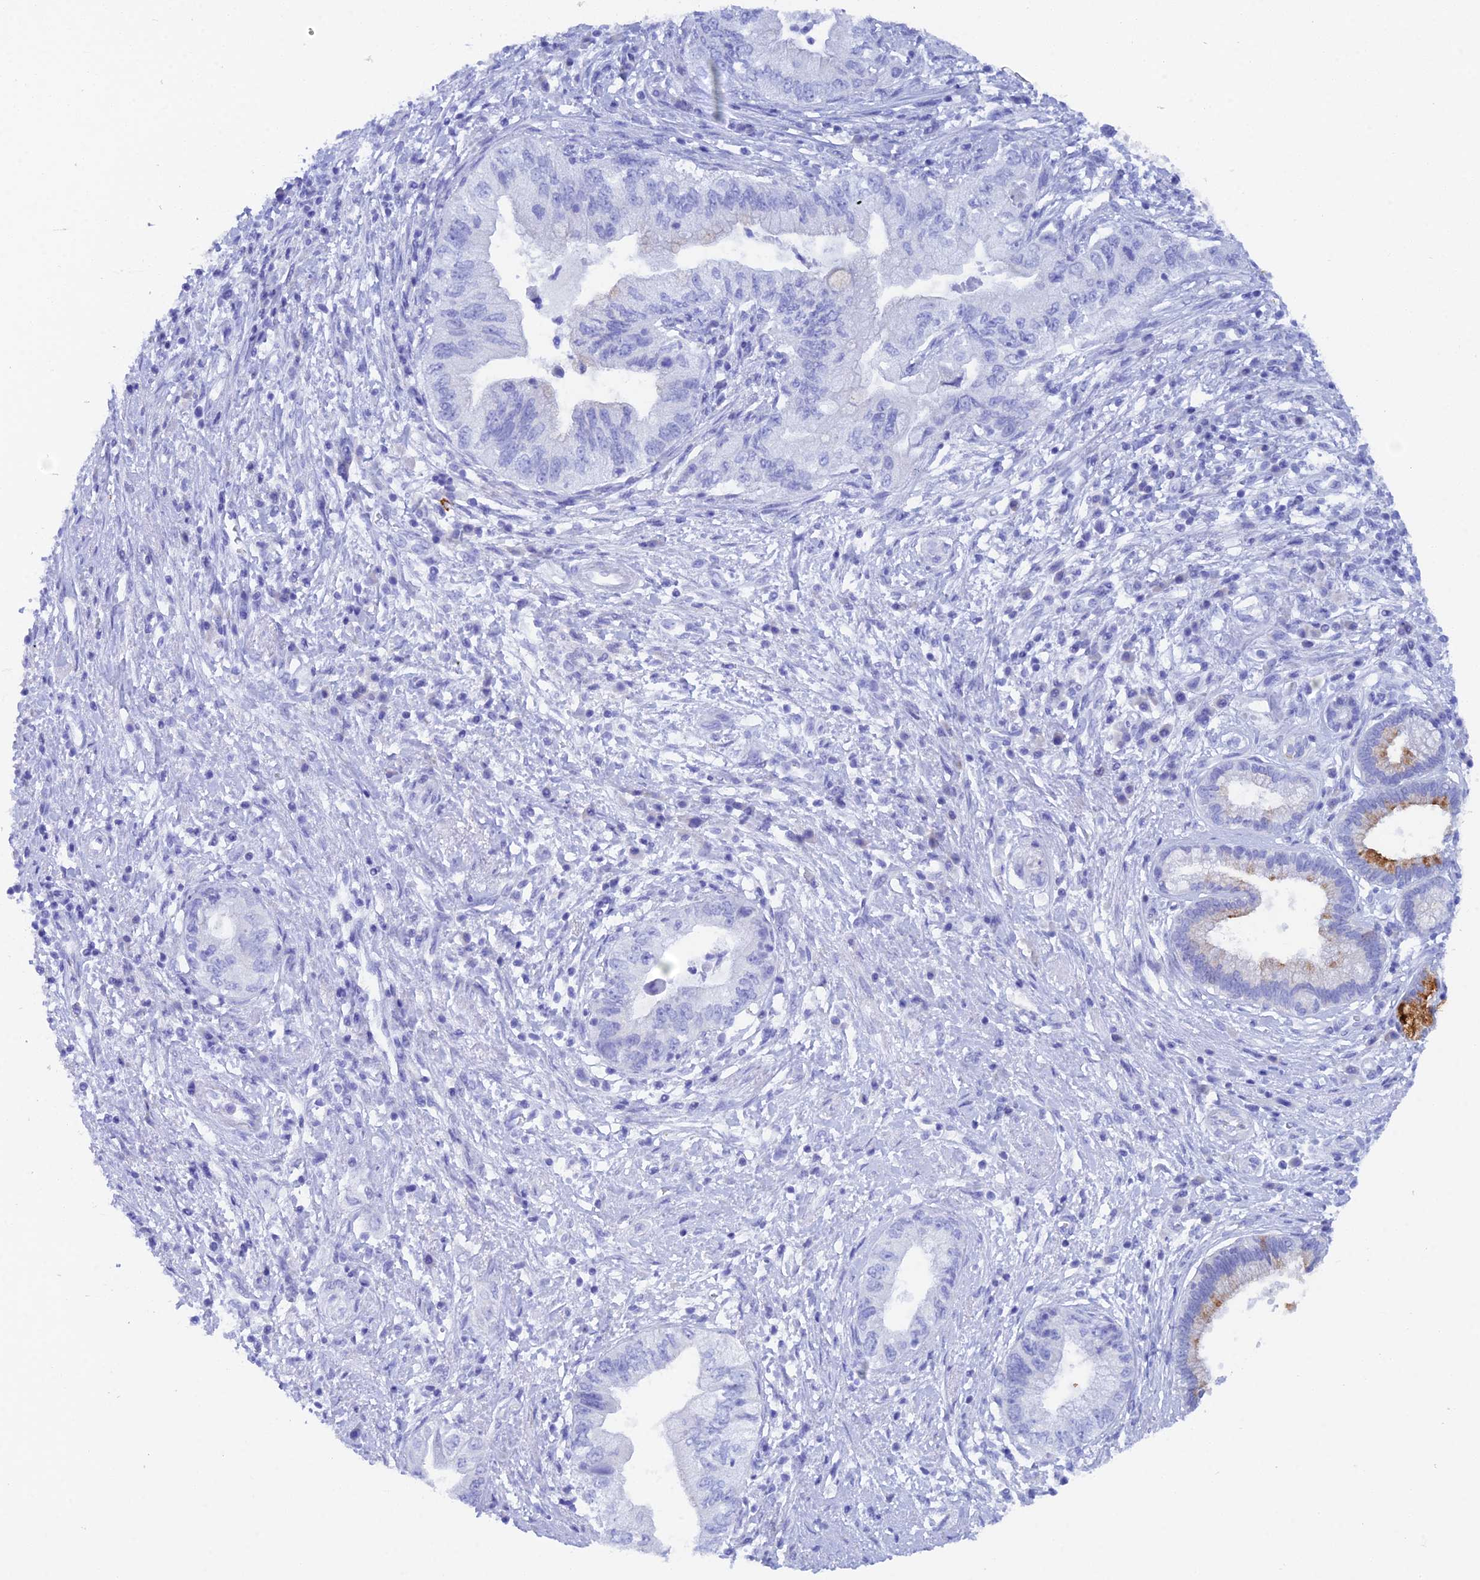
{"staining": {"intensity": "moderate", "quantity": "<25%", "location": "cytoplasmic/membranous"}, "tissue": "pancreatic cancer", "cell_type": "Tumor cells", "image_type": "cancer", "snomed": [{"axis": "morphology", "description": "Adenocarcinoma, NOS"}, {"axis": "topography", "description": "Pancreas"}], "caption": "Tumor cells reveal moderate cytoplasmic/membranous staining in approximately <25% of cells in pancreatic adenocarcinoma.", "gene": "REG1A", "patient": {"sex": "female", "age": 73}}